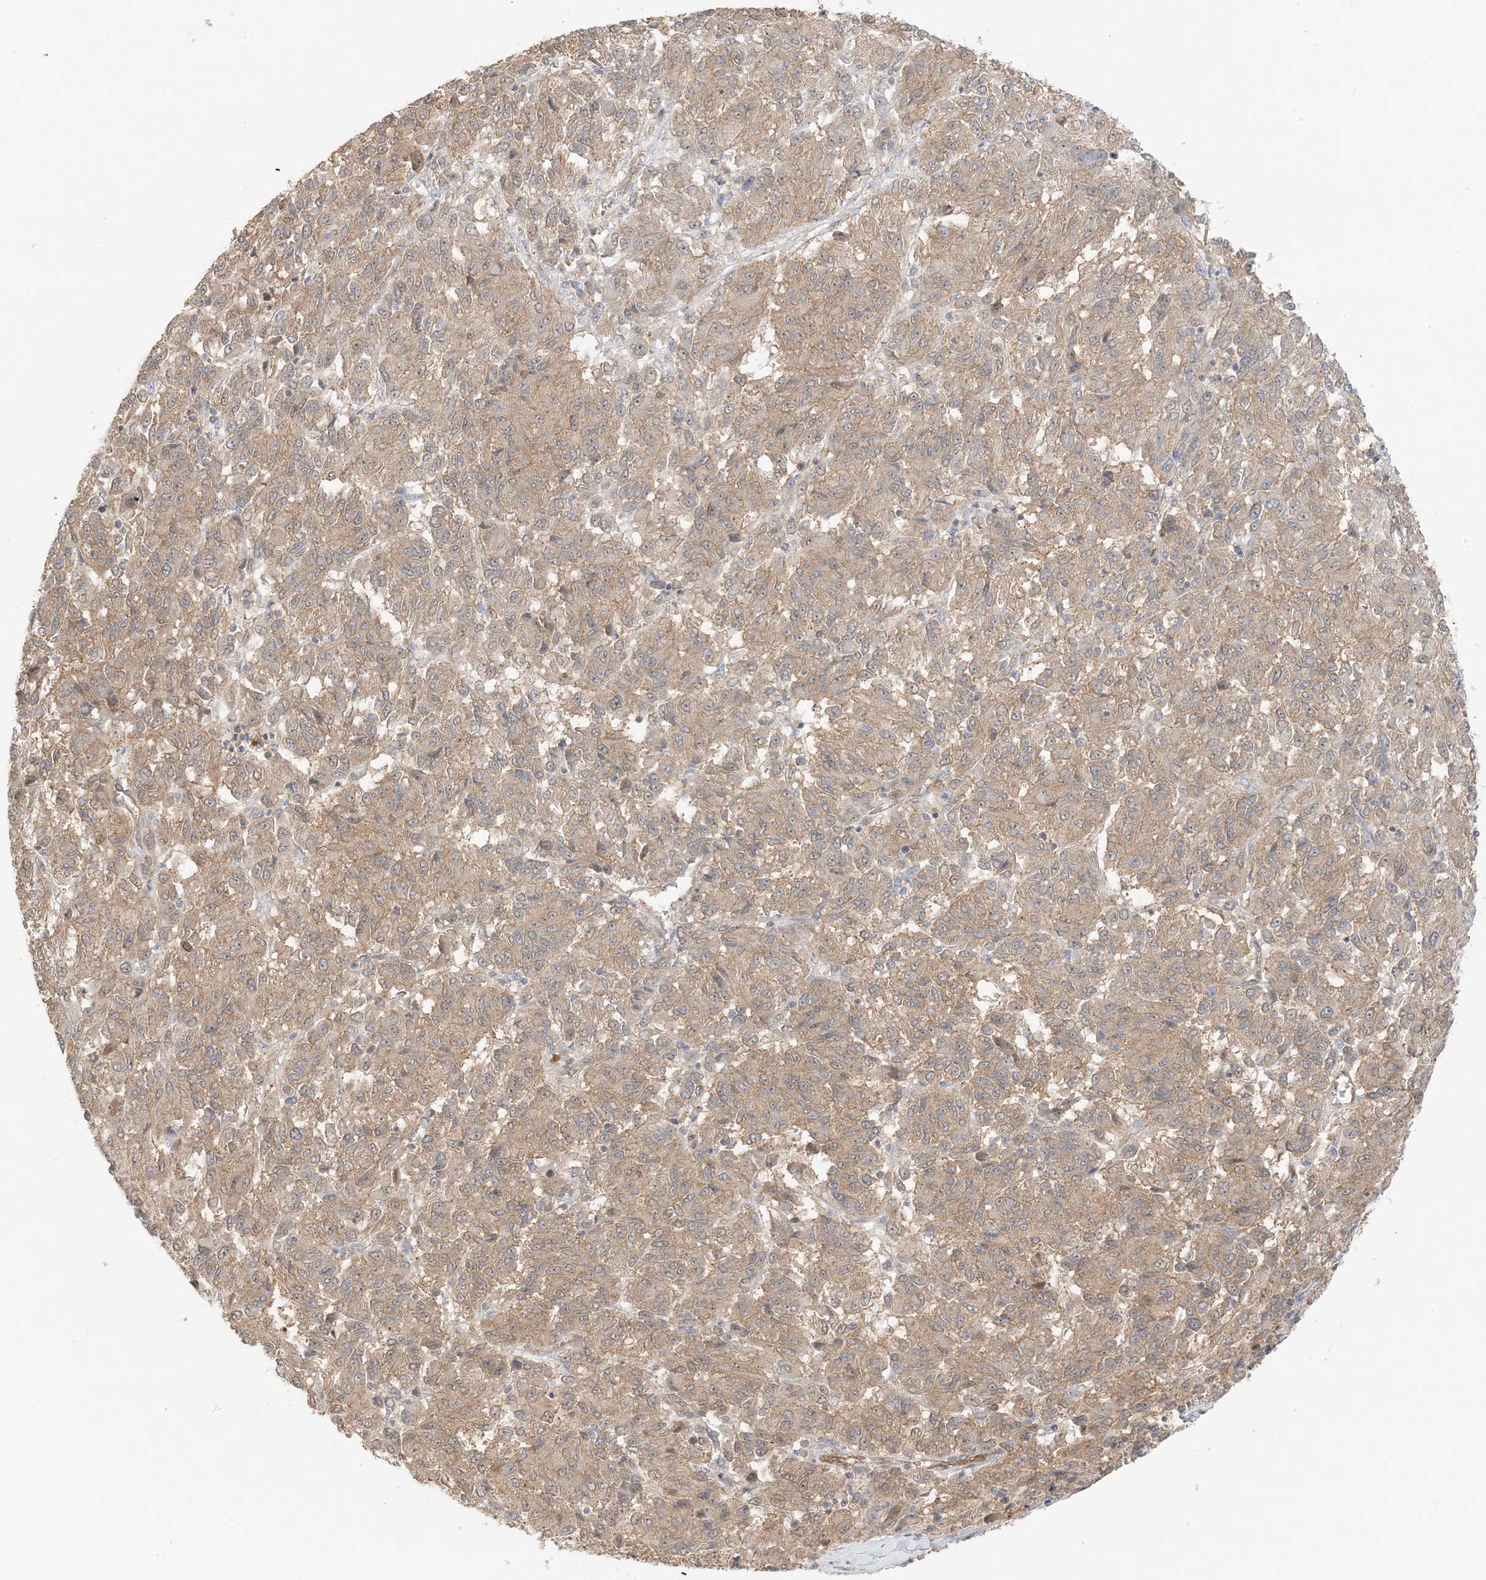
{"staining": {"intensity": "moderate", "quantity": ">75%", "location": "cytoplasmic/membranous"}, "tissue": "melanoma", "cell_type": "Tumor cells", "image_type": "cancer", "snomed": [{"axis": "morphology", "description": "Malignant melanoma, Metastatic site"}, {"axis": "topography", "description": "Lung"}], "caption": "Tumor cells show medium levels of moderate cytoplasmic/membranous expression in approximately >75% of cells in melanoma. (Stains: DAB in brown, nuclei in blue, Microscopy: brightfield microscopy at high magnification).", "gene": "UBAP2L", "patient": {"sex": "male", "age": 64}}